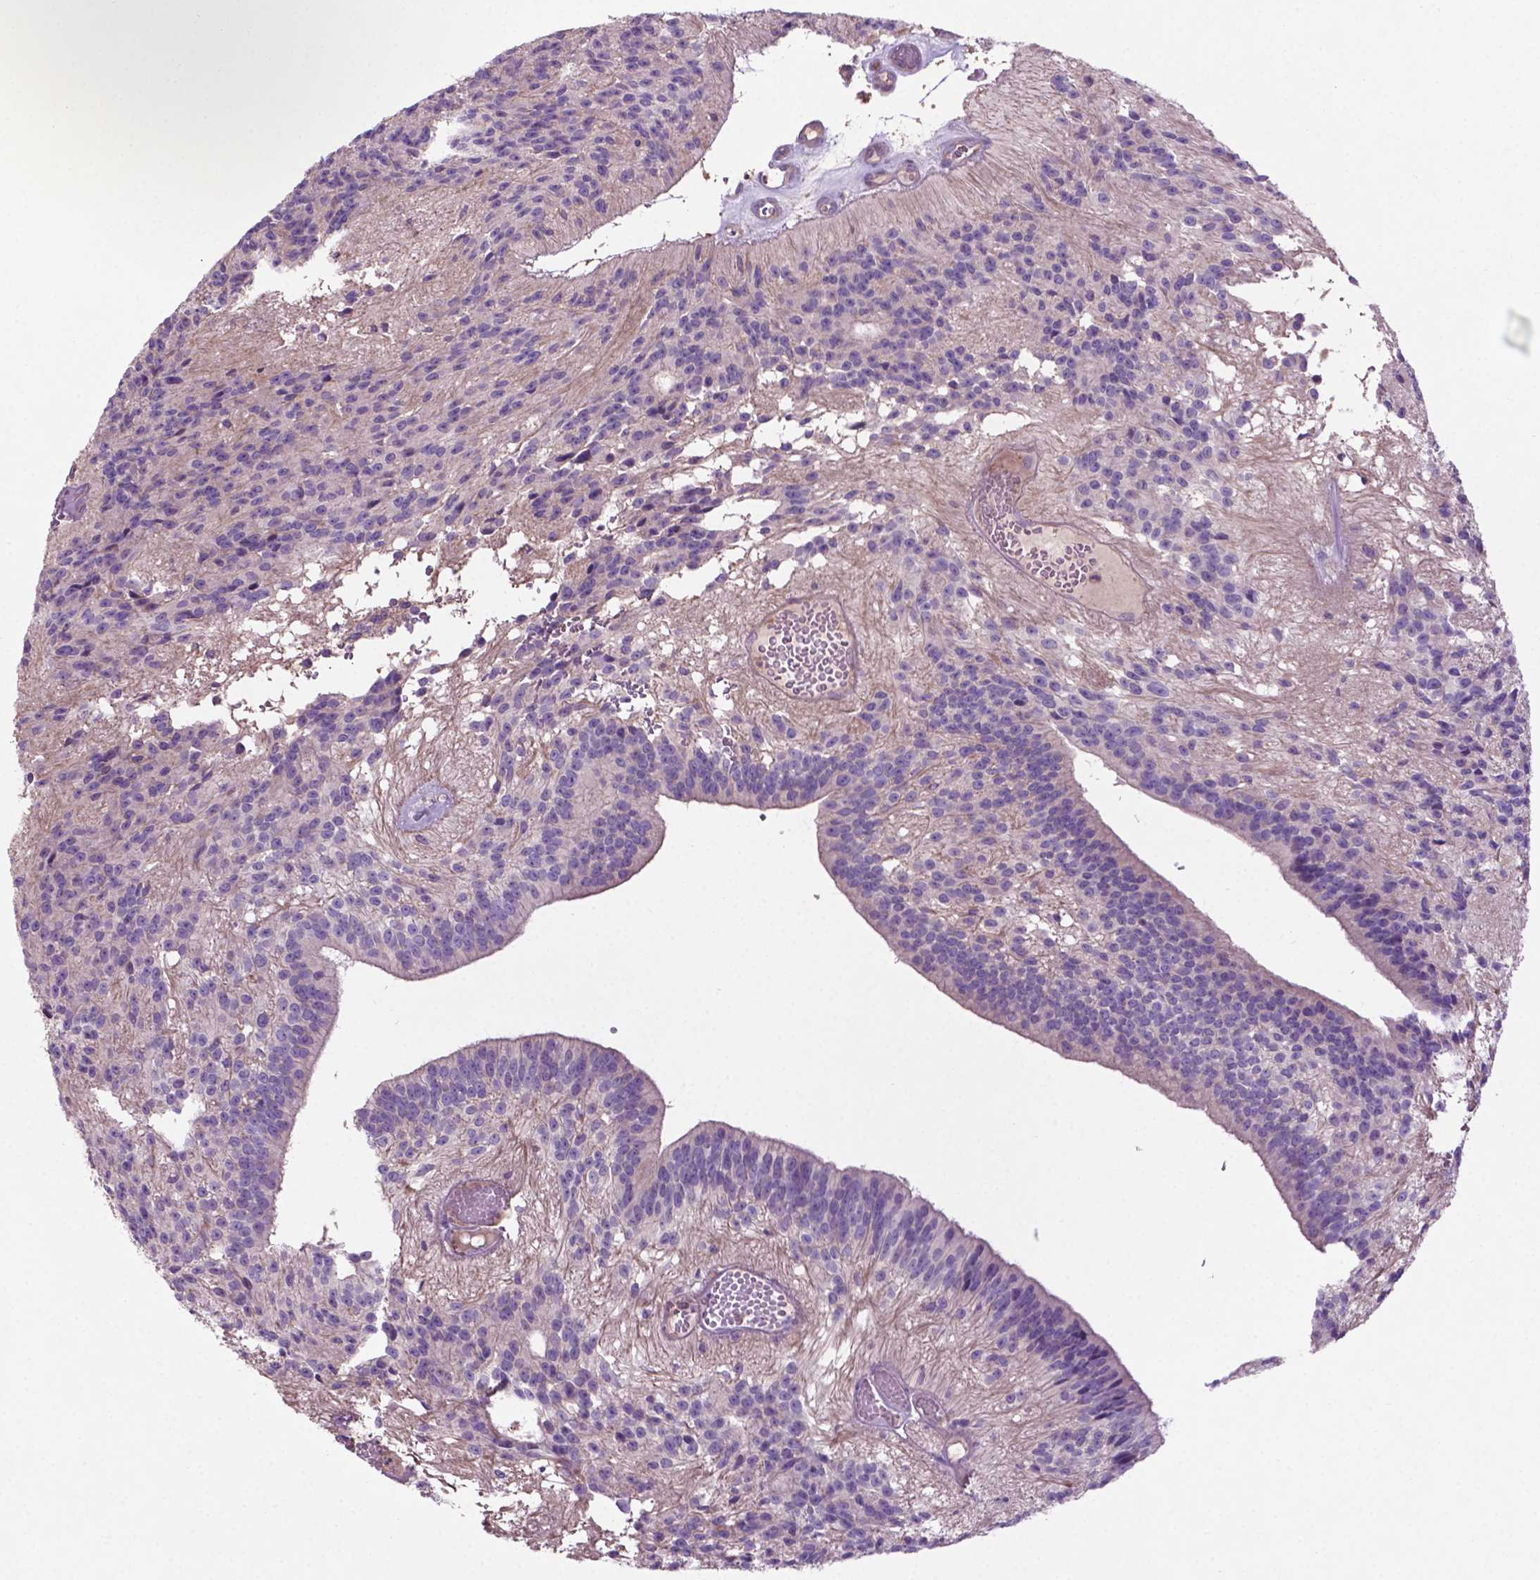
{"staining": {"intensity": "negative", "quantity": "none", "location": "none"}, "tissue": "glioma", "cell_type": "Tumor cells", "image_type": "cancer", "snomed": [{"axis": "morphology", "description": "Glioma, malignant, Low grade"}, {"axis": "topography", "description": "Brain"}], "caption": "Tumor cells are negative for protein expression in human low-grade glioma (malignant).", "gene": "BMP4", "patient": {"sex": "male", "age": 31}}